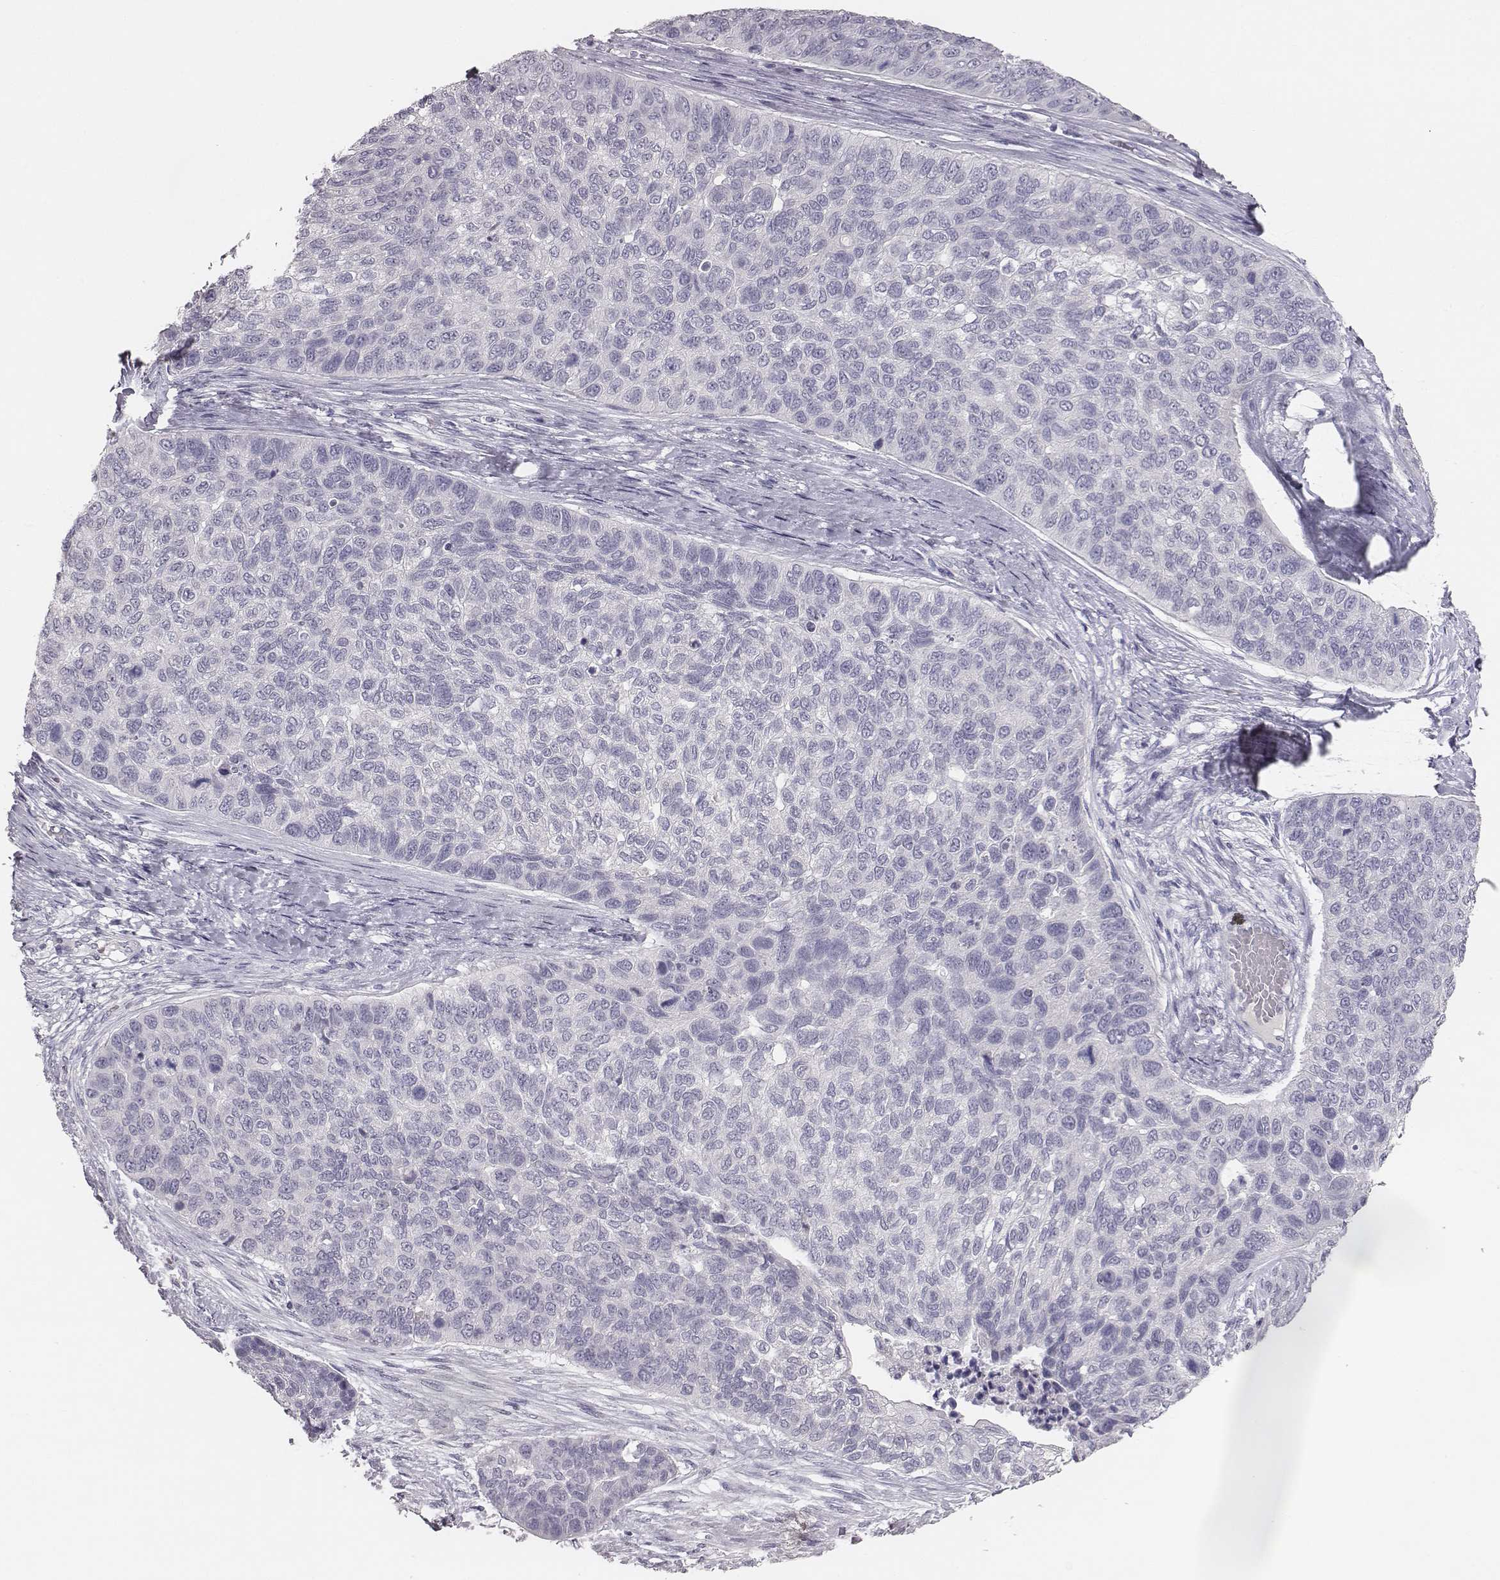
{"staining": {"intensity": "negative", "quantity": "none", "location": "none"}, "tissue": "lung cancer", "cell_type": "Tumor cells", "image_type": "cancer", "snomed": [{"axis": "morphology", "description": "Squamous cell carcinoma, NOS"}, {"axis": "topography", "description": "Lung"}], "caption": "A photomicrograph of human lung cancer is negative for staining in tumor cells.", "gene": "MYH6", "patient": {"sex": "male", "age": 69}}